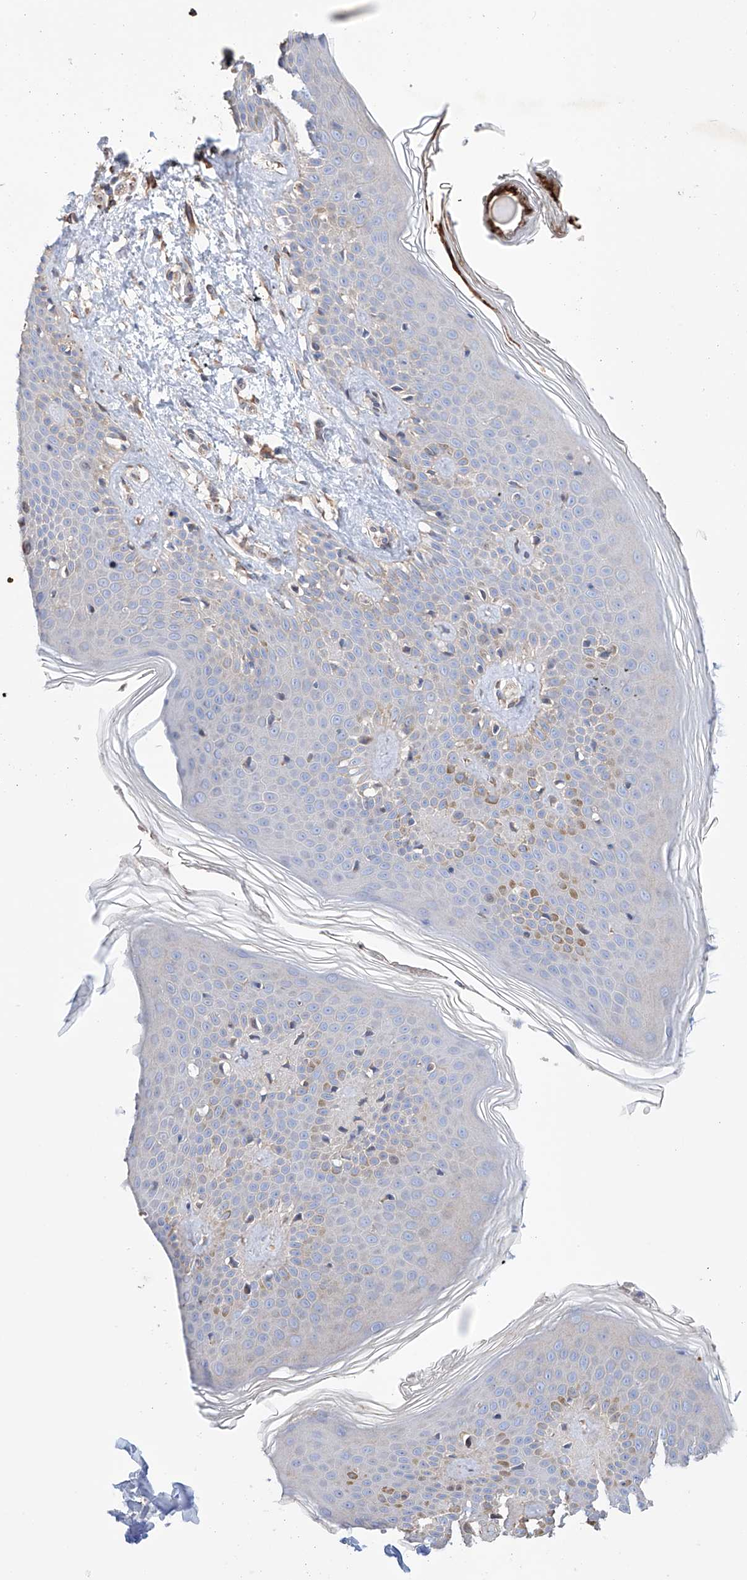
{"staining": {"intensity": "weak", "quantity": ">75%", "location": "cytoplasmic/membranous"}, "tissue": "skin", "cell_type": "Fibroblasts", "image_type": "normal", "snomed": [{"axis": "morphology", "description": "Normal tissue, NOS"}, {"axis": "topography", "description": "Skin"}], "caption": "A brown stain highlights weak cytoplasmic/membranous positivity of a protein in fibroblasts of normal skin.", "gene": "AFG1L", "patient": {"sex": "male", "age": 37}}